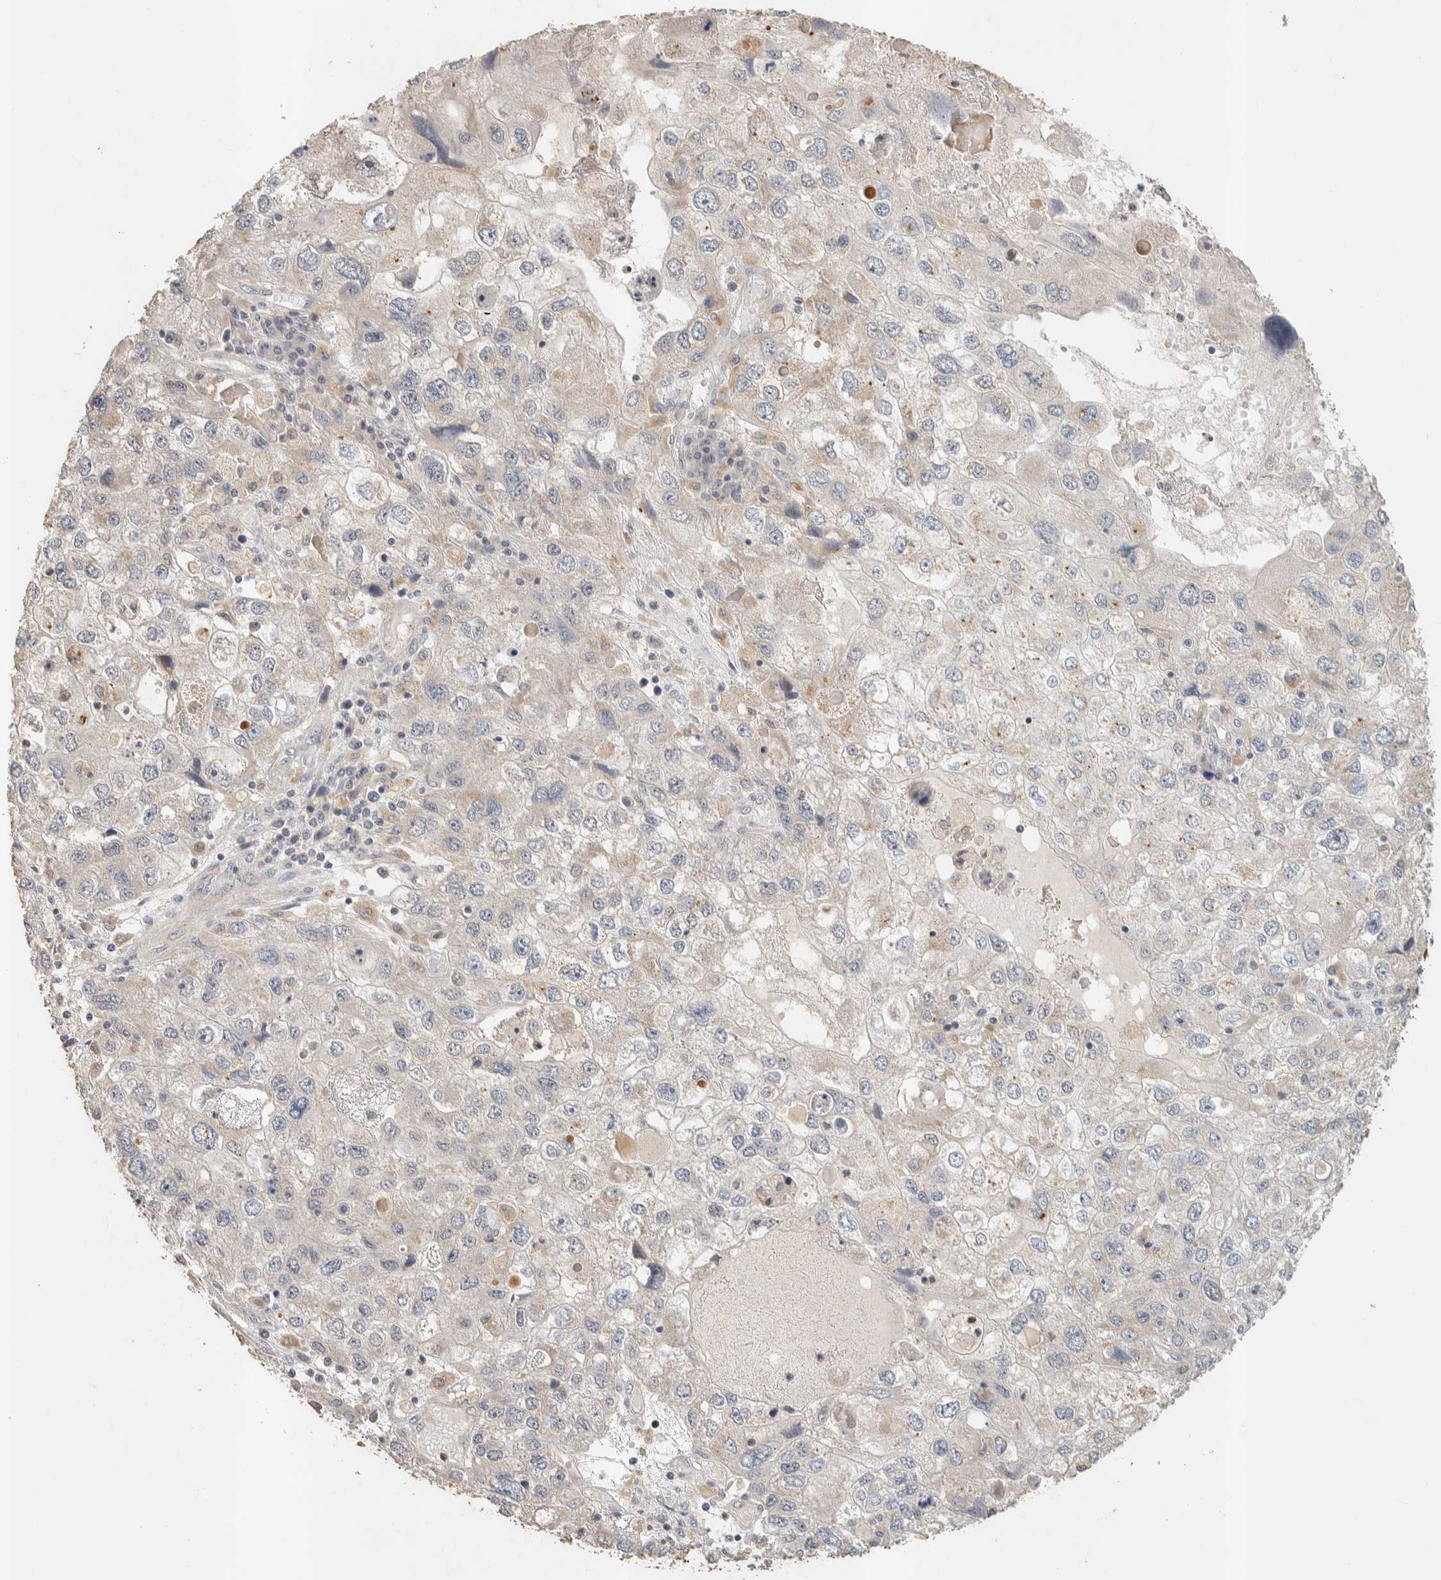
{"staining": {"intensity": "negative", "quantity": "none", "location": "none"}, "tissue": "endometrial cancer", "cell_type": "Tumor cells", "image_type": "cancer", "snomed": [{"axis": "morphology", "description": "Adenocarcinoma, NOS"}, {"axis": "topography", "description": "Endometrium"}], "caption": "This is an immunohistochemistry (IHC) histopathology image of human endometrial cancer (adenocarcinoma). There is no expression in tumor cells.", "gene": "ITPA", "patient": {"sex": "female", "age": 49}}